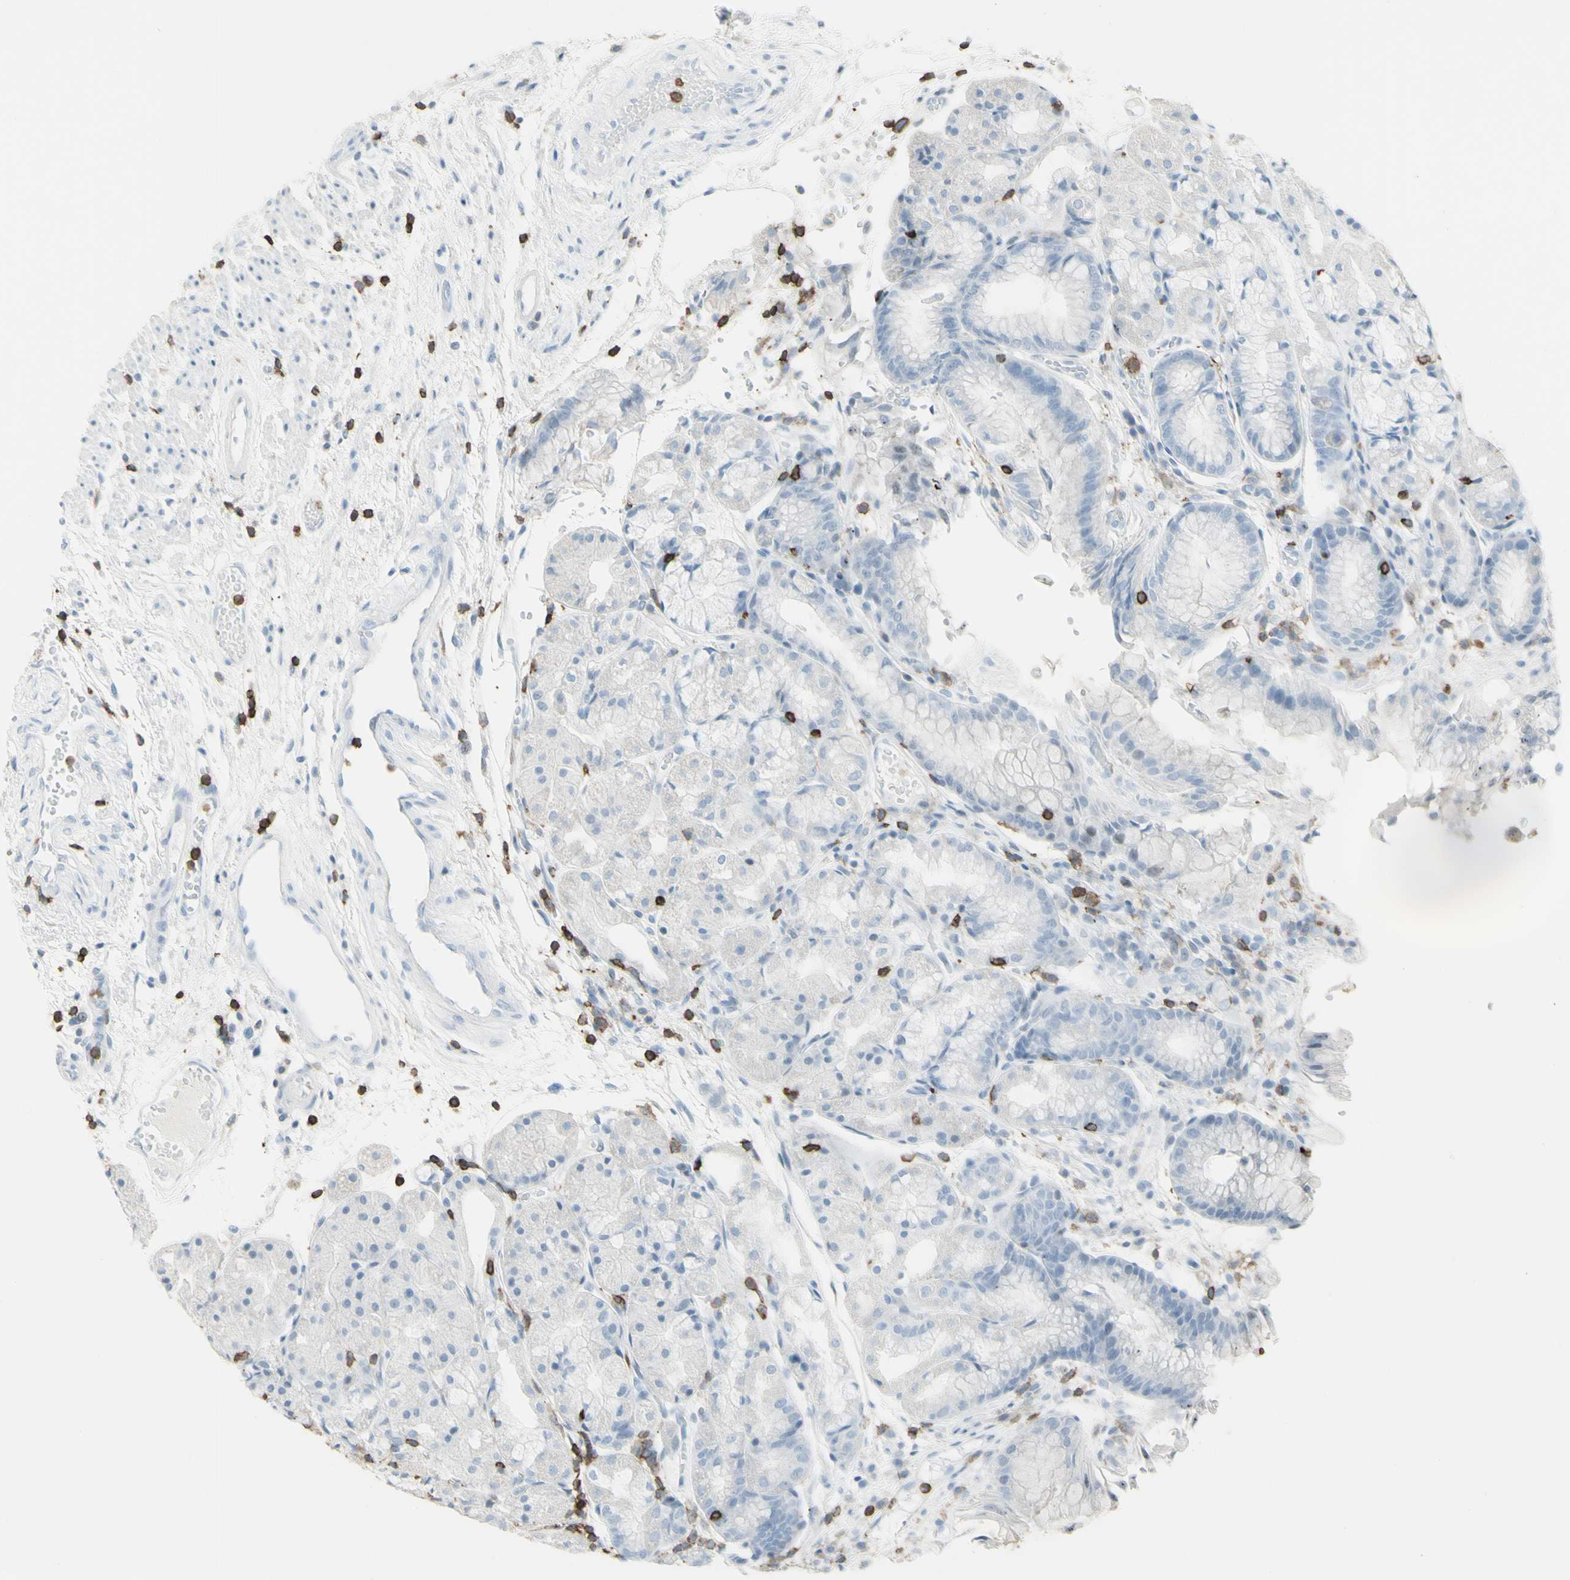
{"staining": {"intensity": "negative", "quantity": "none", "location": "none"}, "tissue": "stomach", "cell_type": "Glandular cells", "image_type": "normal", "snomed": [{"axis": "morphology", "description": "Normal tissue, NOS"}, {"axis": "topography", "description": "Stomach, upper"}], "caption": "Glandular cells are negative for brown protein staining in unremarkable stomach. (Brightfield microscopy of DAB (3,3'-diaminobenzidine) immunohistochemistry at high magnification).", "gene": "NRG1", "patient": {"sex": "male", "age": 72}}